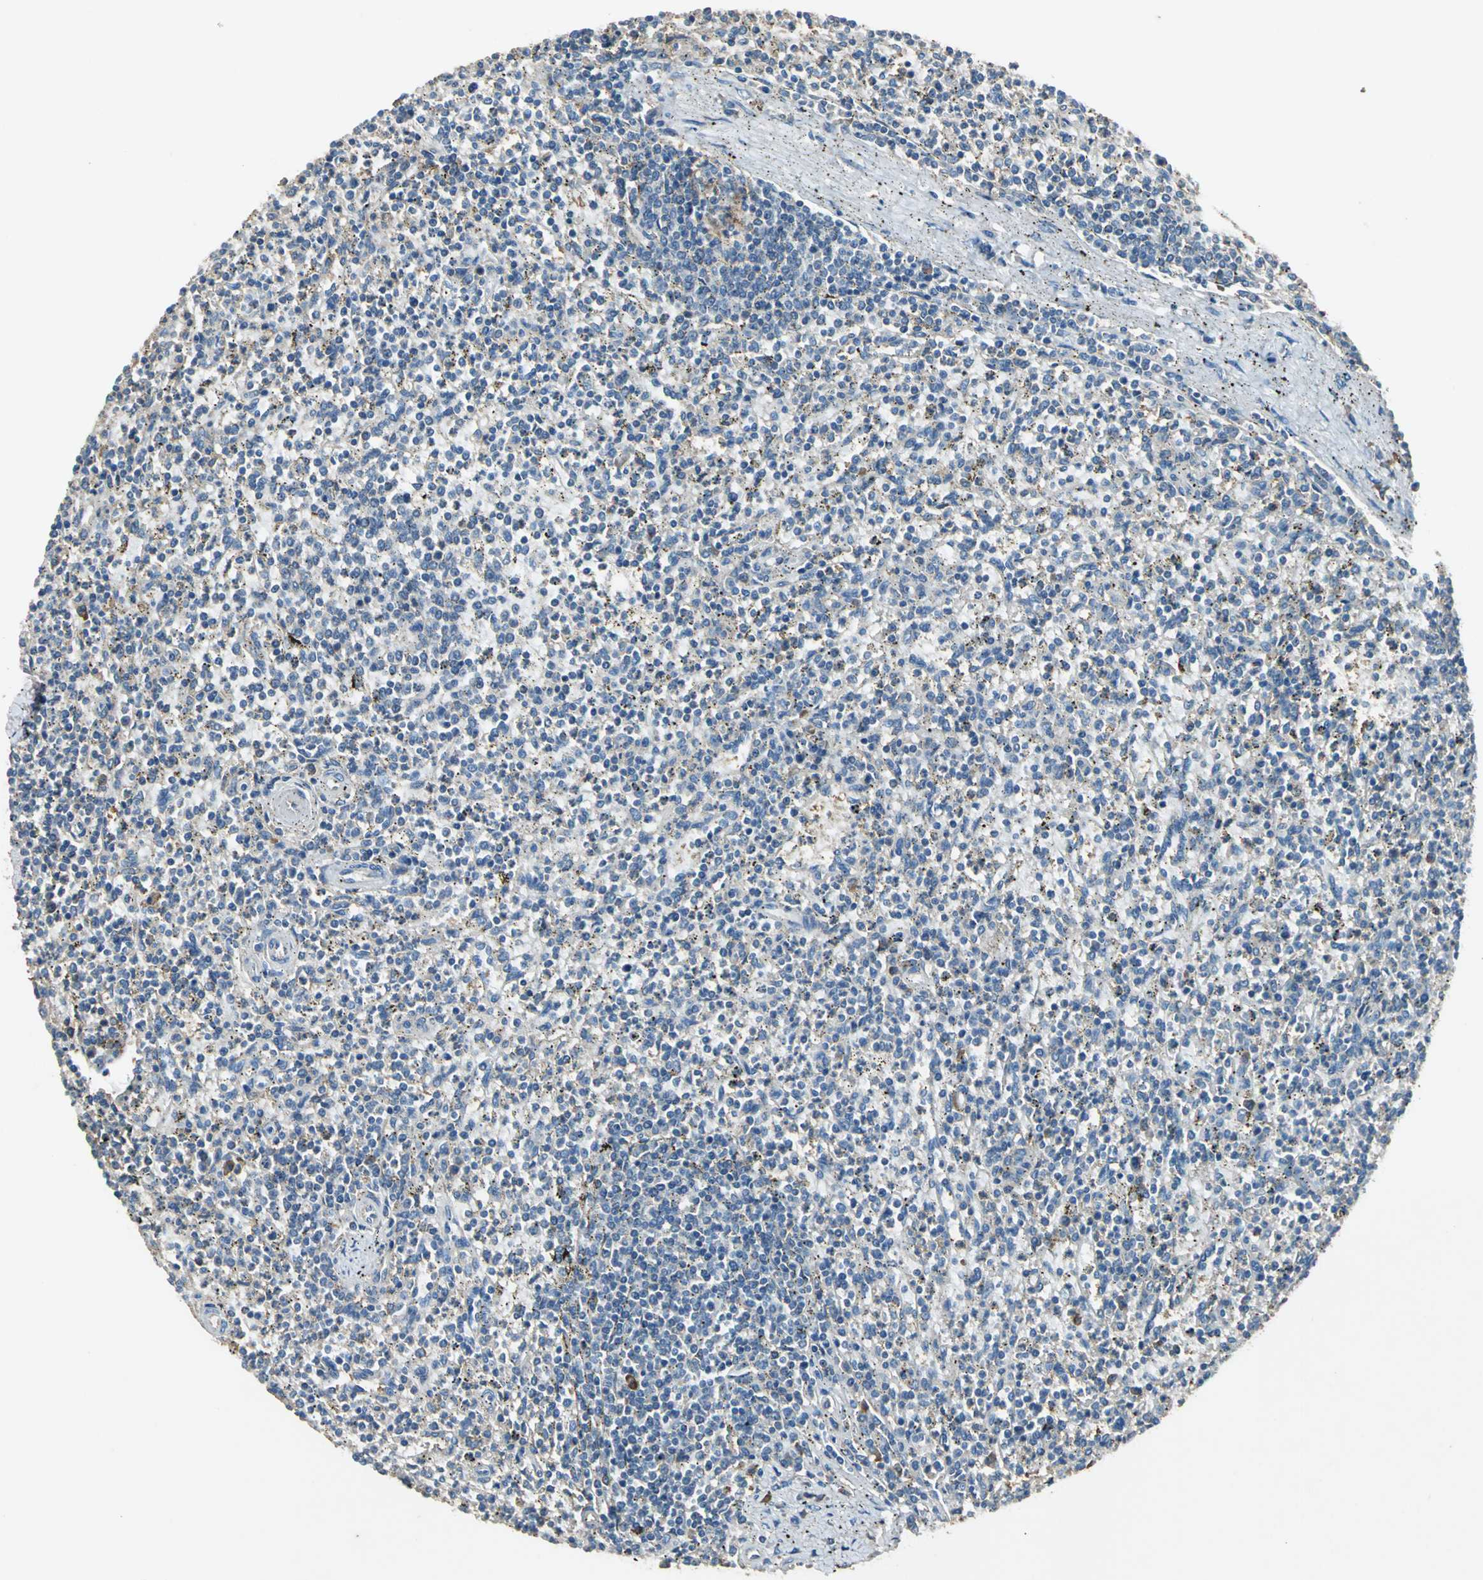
{"staining": {"intensity": "weak", "quantity": "25%-75%", "location": "cytoplasmic/membranous"}, "tissue": "spleen", "cell_type": "Cells in red pulp", "image_type": "normal", "snomed": [{"axis": "morphology", "description": "Normal tissue, NOS"}, {"axis": "topography", "description": "Spleen"}], "caption": "This histopathology image demonstrates IHC staining of benign spleen, with low weak cytoplasmic/membranous positivity in about 25%-75% of cells in red pulp.", "gene": "HEPH", "patient": {"sex": "male", "age": 72}}